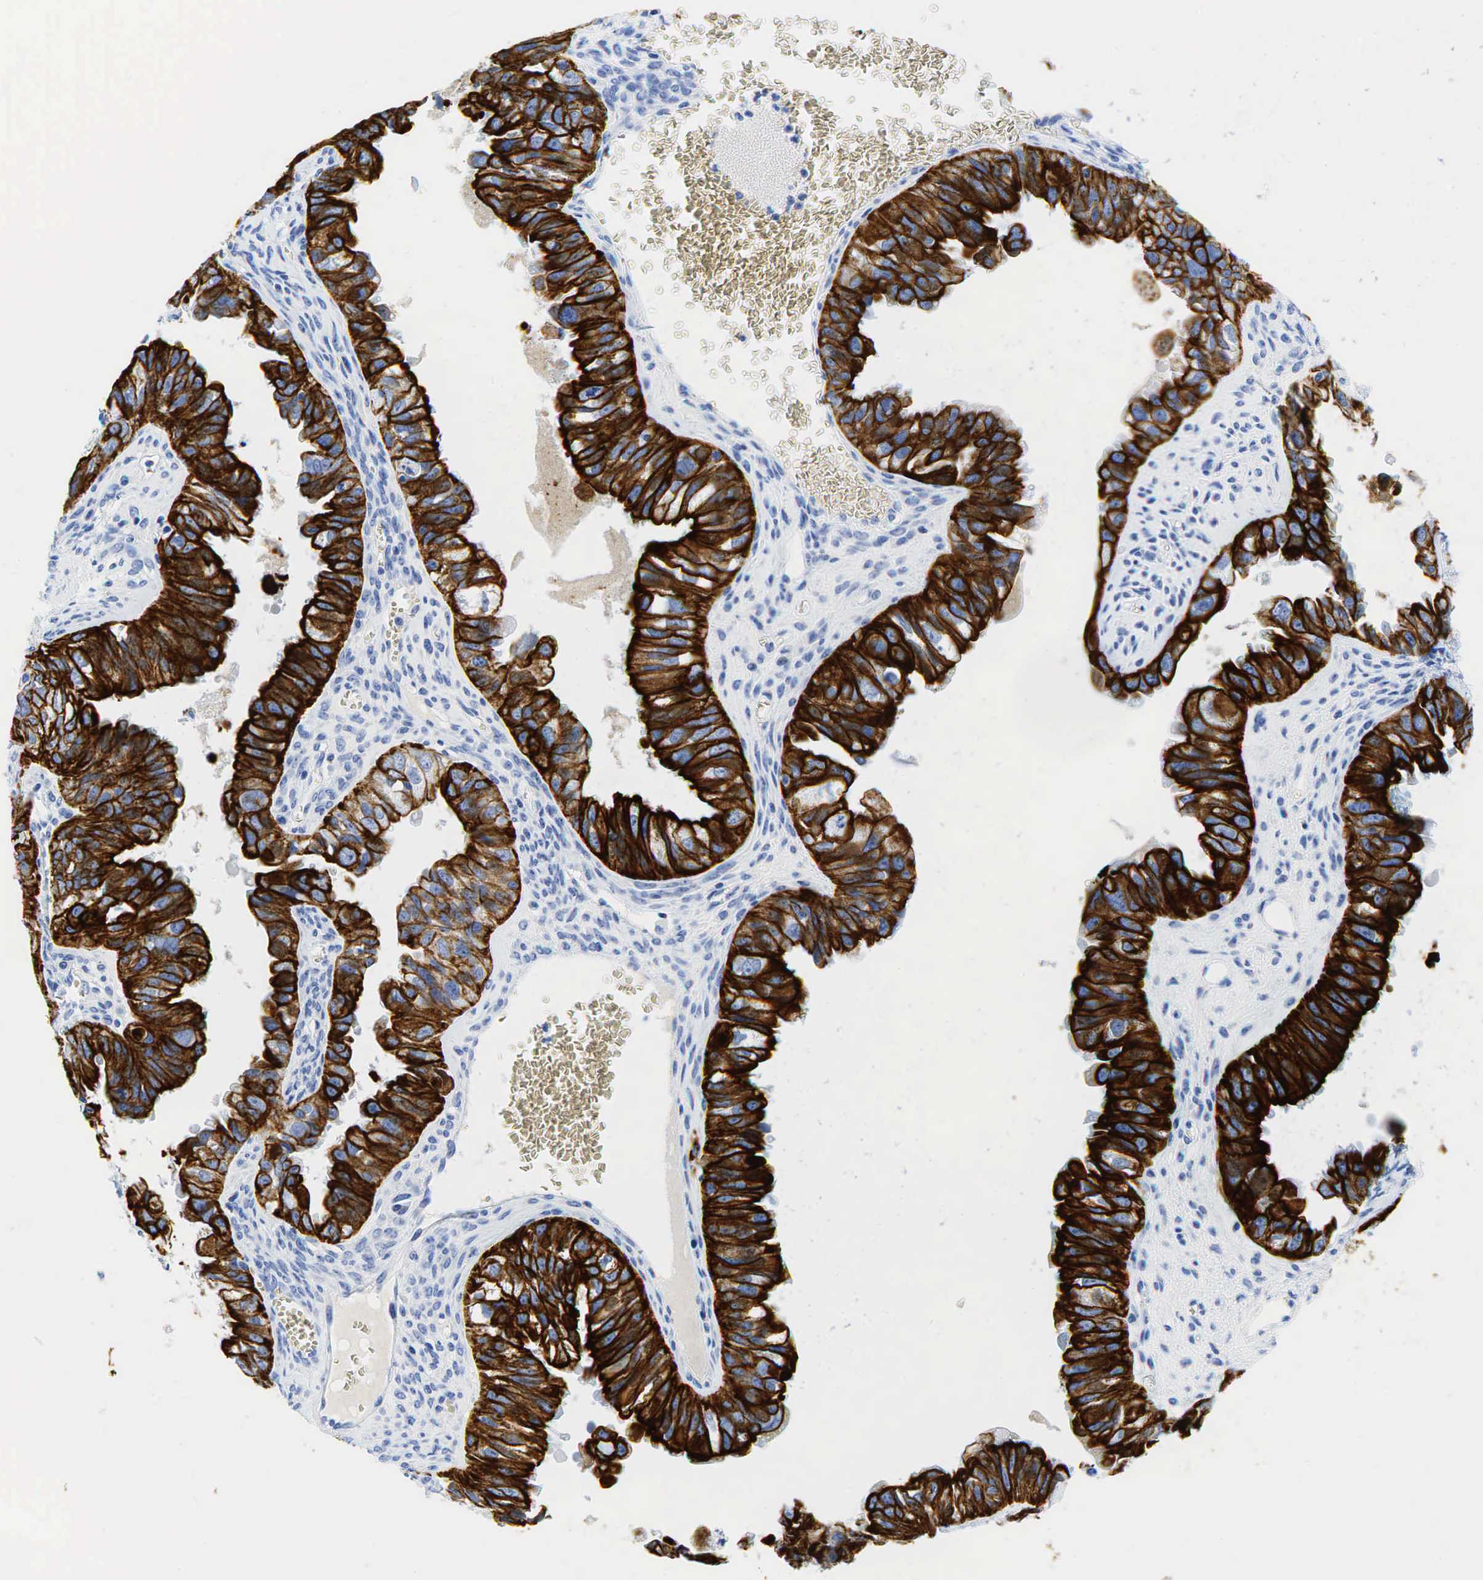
{"staining": {"intensity": "strong", "quantity": ">75%", "location": "cytoplasmic/membranous"}, "tissue": "ovarian cancer", "cell_type": "Tumor cells", "image_type": "cancer", "snomed": [{"axis": "morphology", "description": "Carcinoma, endometroid"}, {"axis": "topography", "description": "Ovary"}], "caption": "Immunohistochemistry (IHC) histopathology image of neoplastic tissue: ovarian cancer stained using IHC displays high levels of strong protein expression localized specifically in the cytoplasmic/membranous of tumor cells, appearing as a cytoplasmic/membranous brown color.", "gene": "KRT18", "patient": {"sex": "female", "age": 85}}